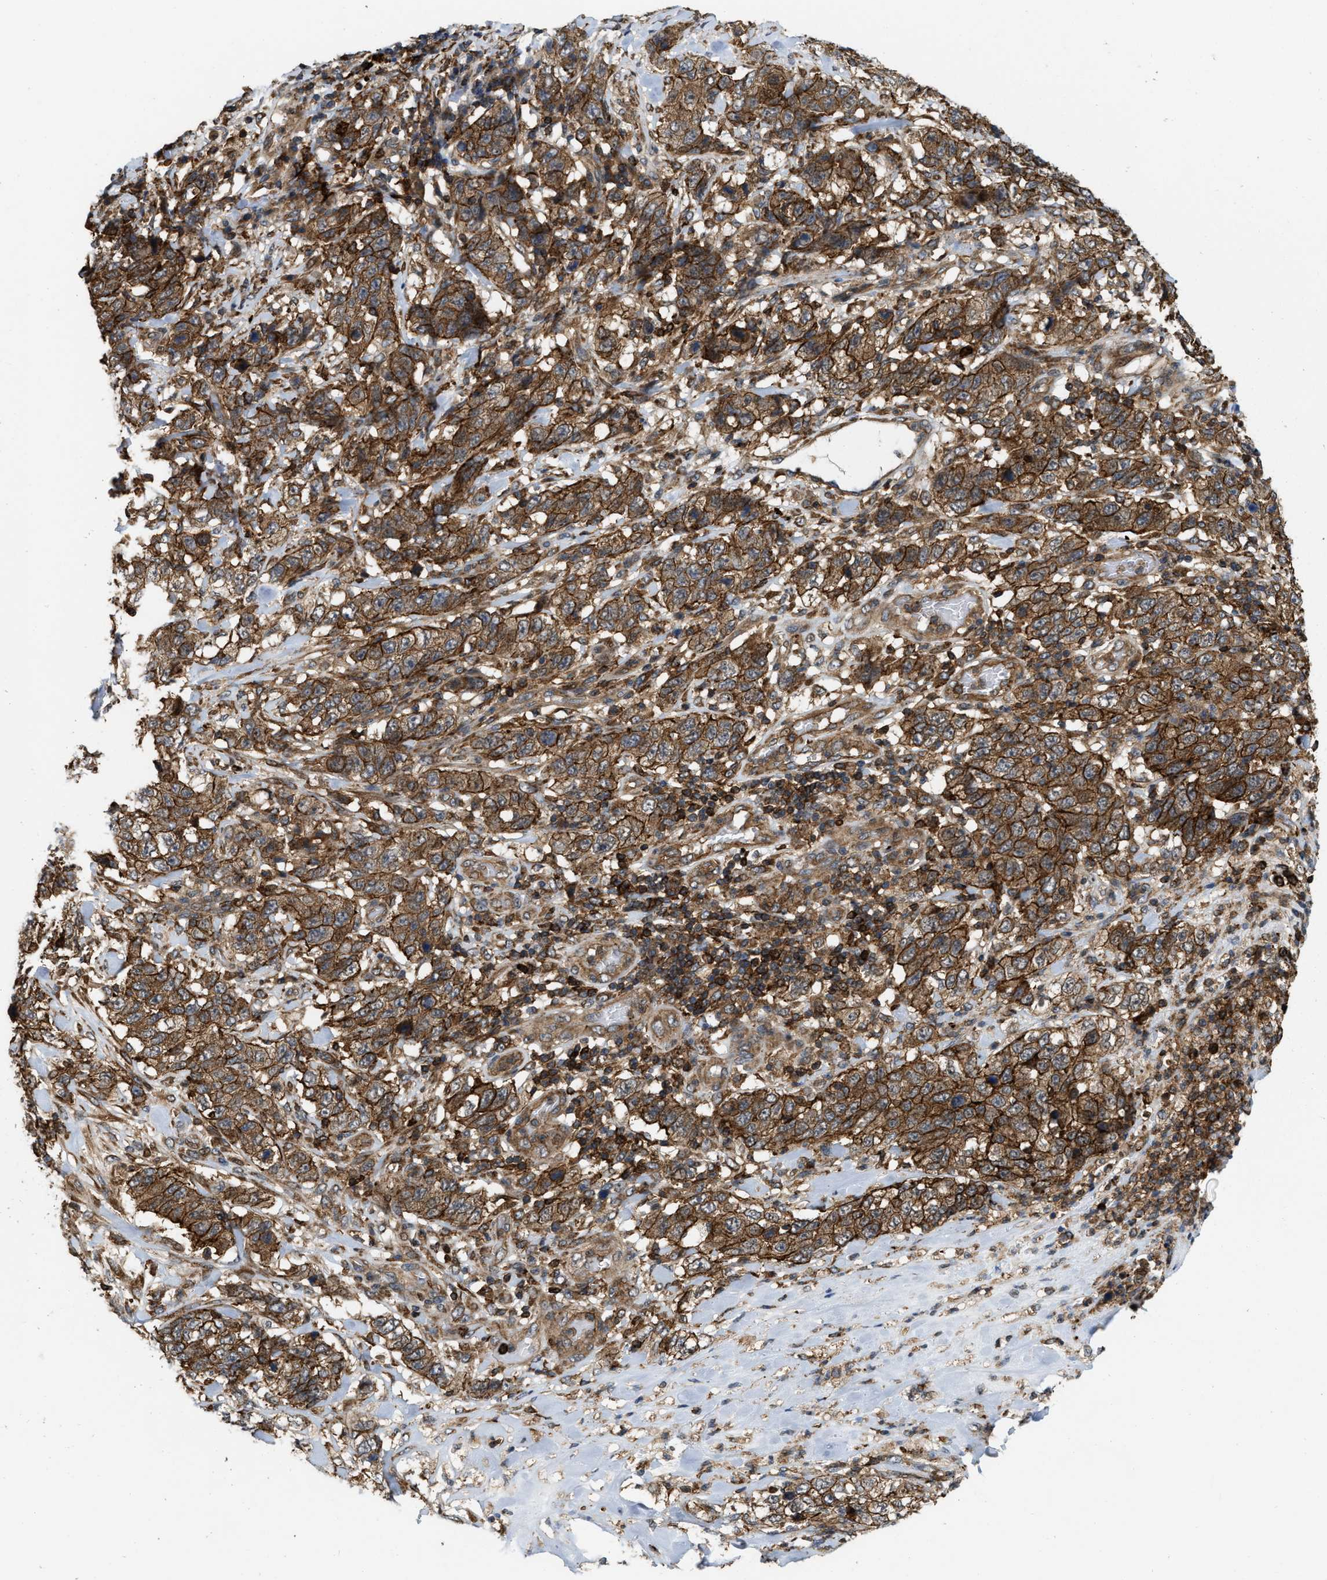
{"staining": {"intensity": "strong", "quantity": ">75%", "location": "cytoplasmic/membranous"}, "tissue": "stomach cancer", "cell_type": "Tumor cells", "image_type": "cancer", "snomed": [{"axis": "morphology", "description": "Adenocarcinoma, NOS"}, {"axis": "topography", "description": "Stomach"}], "caption": "Protein staining displays strong cytoplasmic/membranous positivity in approximately >75% of tumor cells in stomach cancer (adenocarcinoma).", "gene": "IQCE", "patient": {"sex": "male", "age": 48}}